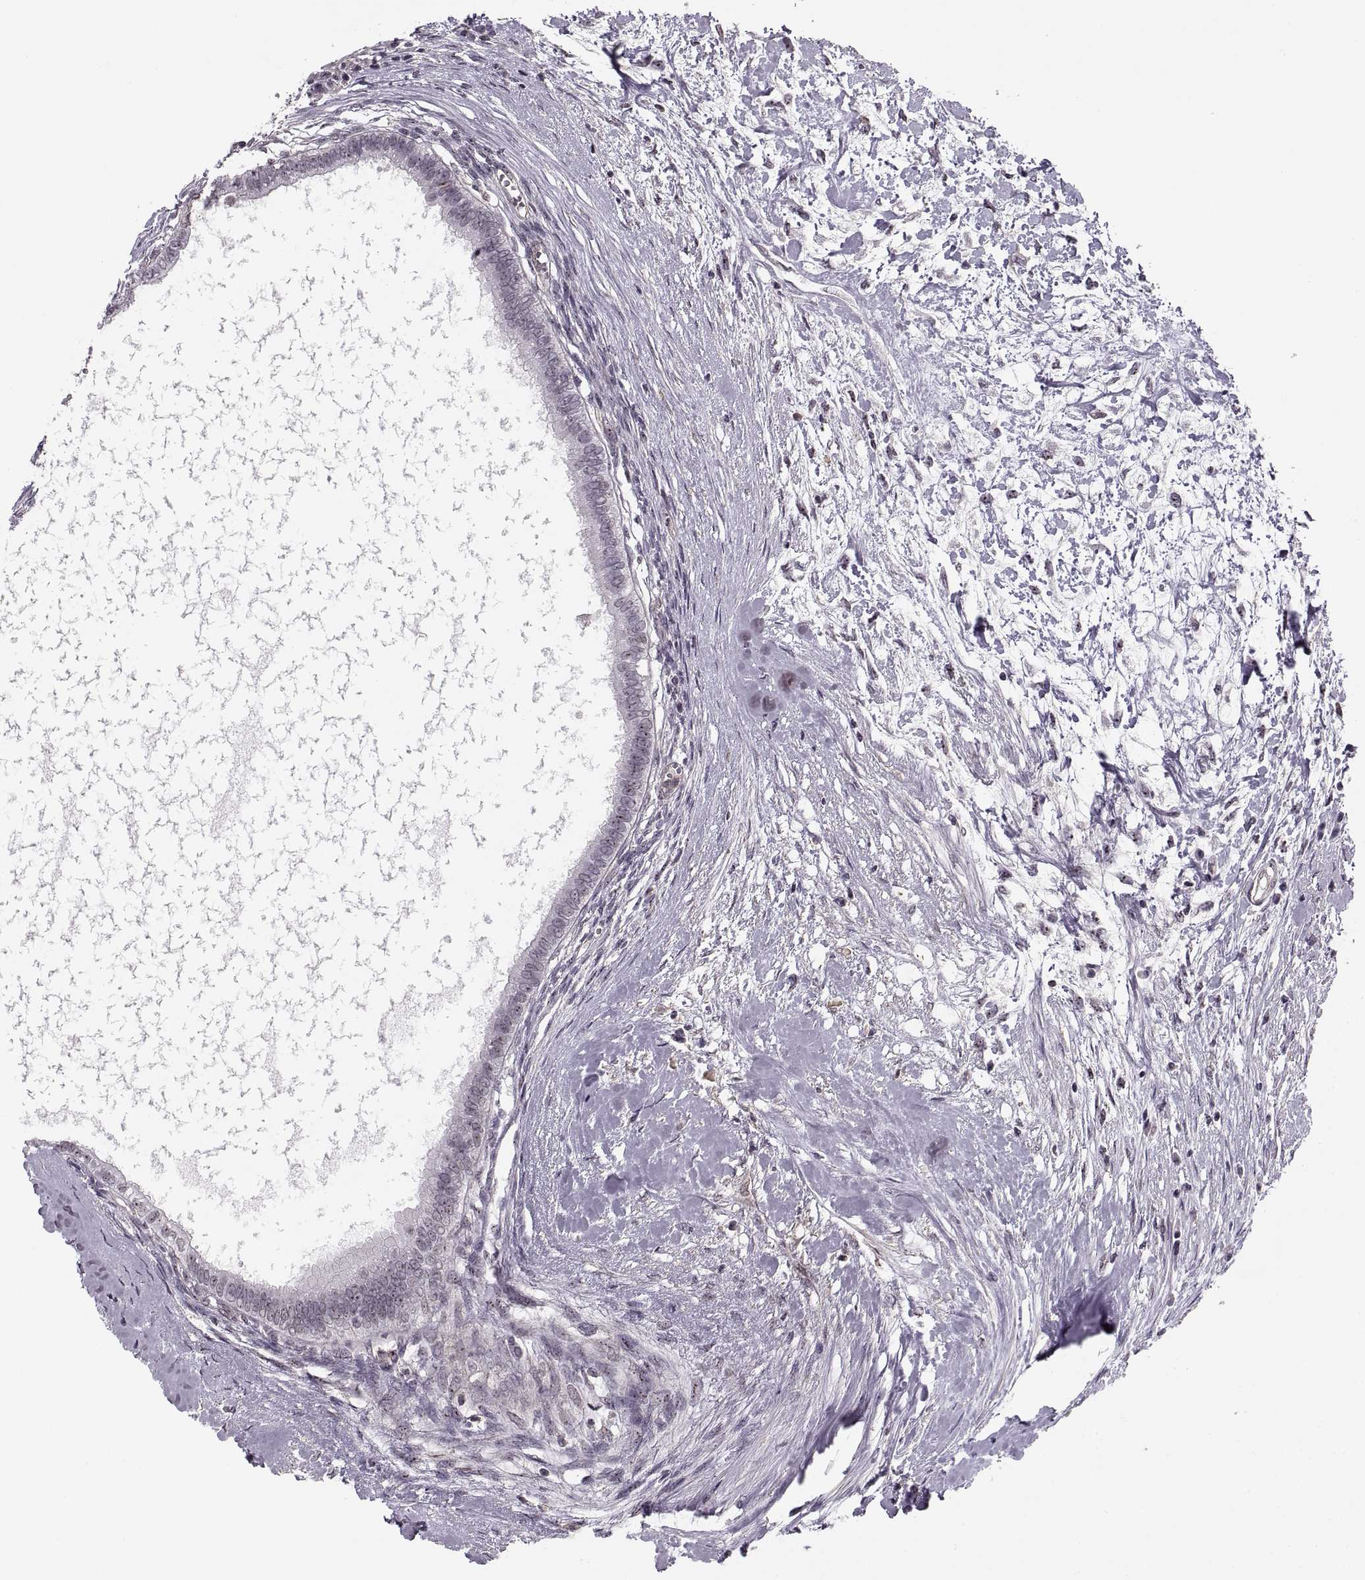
{"staining": {"intensity": "negative", "quantity": "none", "location": "none"}, "tissue": "testis cancer", "cell_type": "Tumor cells", "image_type": "cancer", "snomed": [{"axis": "morphology", "description": "Carcinoma, Embryonal, NOS"}, {"axis": "topography", "description": "Testis"}], "caption": "Testis cancer stained for a protein using immunohistochemistry reveals no positivity tumor cells.", "gene": "LUZP2", "patient": {"sex": "male", "age": 37}}